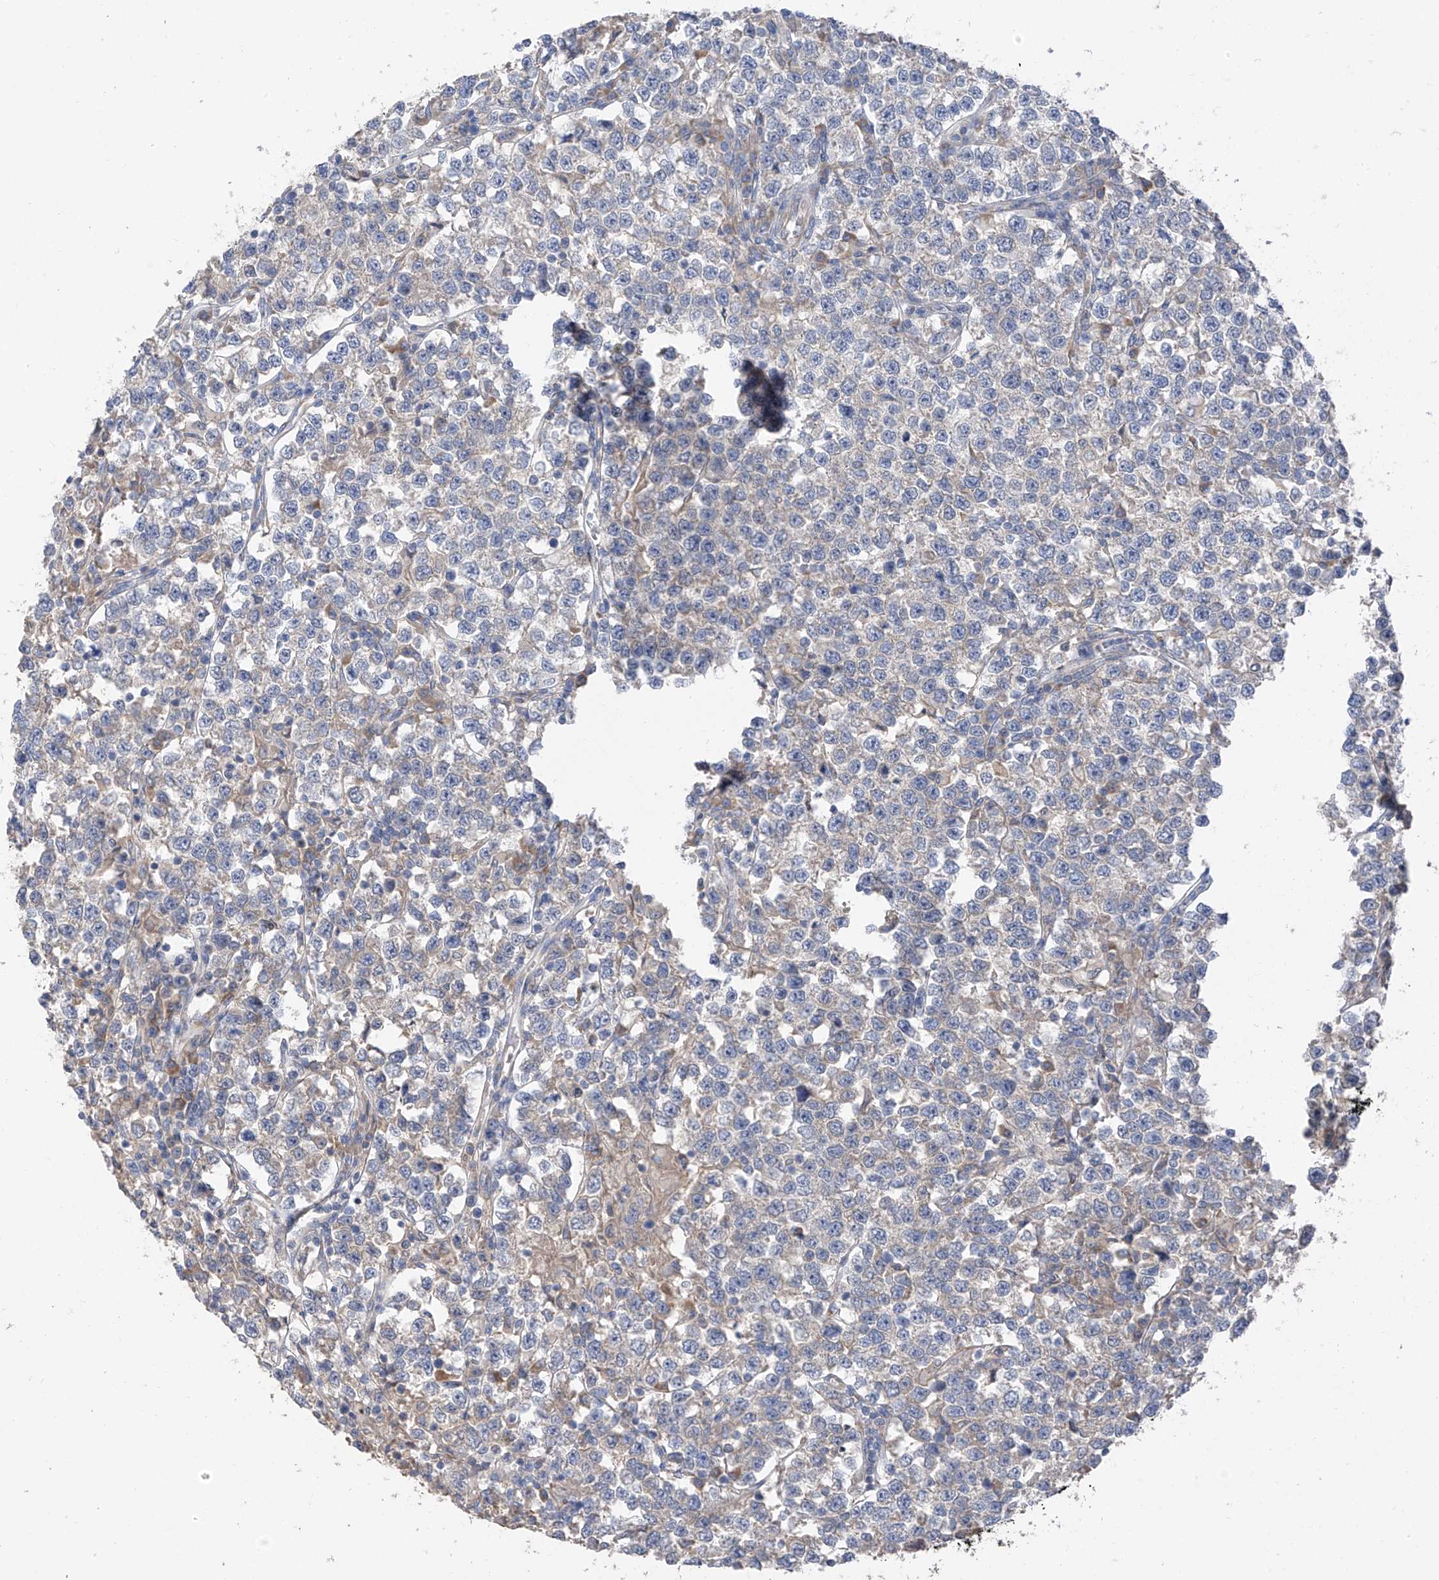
{"staining": {"intensity": "negative", "quantity": "none", "location": "none"}, "tissue": "testis cancer", "cell_type": "Tumor cells", "image_type": "cancer", "snomed": [{"axis": "morphology", "description": "Normal tissue, NOS"}, {"axis": "morphology", "description": "Seminoma, NOS"}, {"axis": "topography", "description": "Testis"}], "caption": "Immunohistochemistry (IHC) image of neoplastic tissue: human seminoma (testis) stained with DAB reveals no significant protein expression in tumor cells.", "gene": "GALNTL6", "patient": {"sex": "male", "age": 43}}